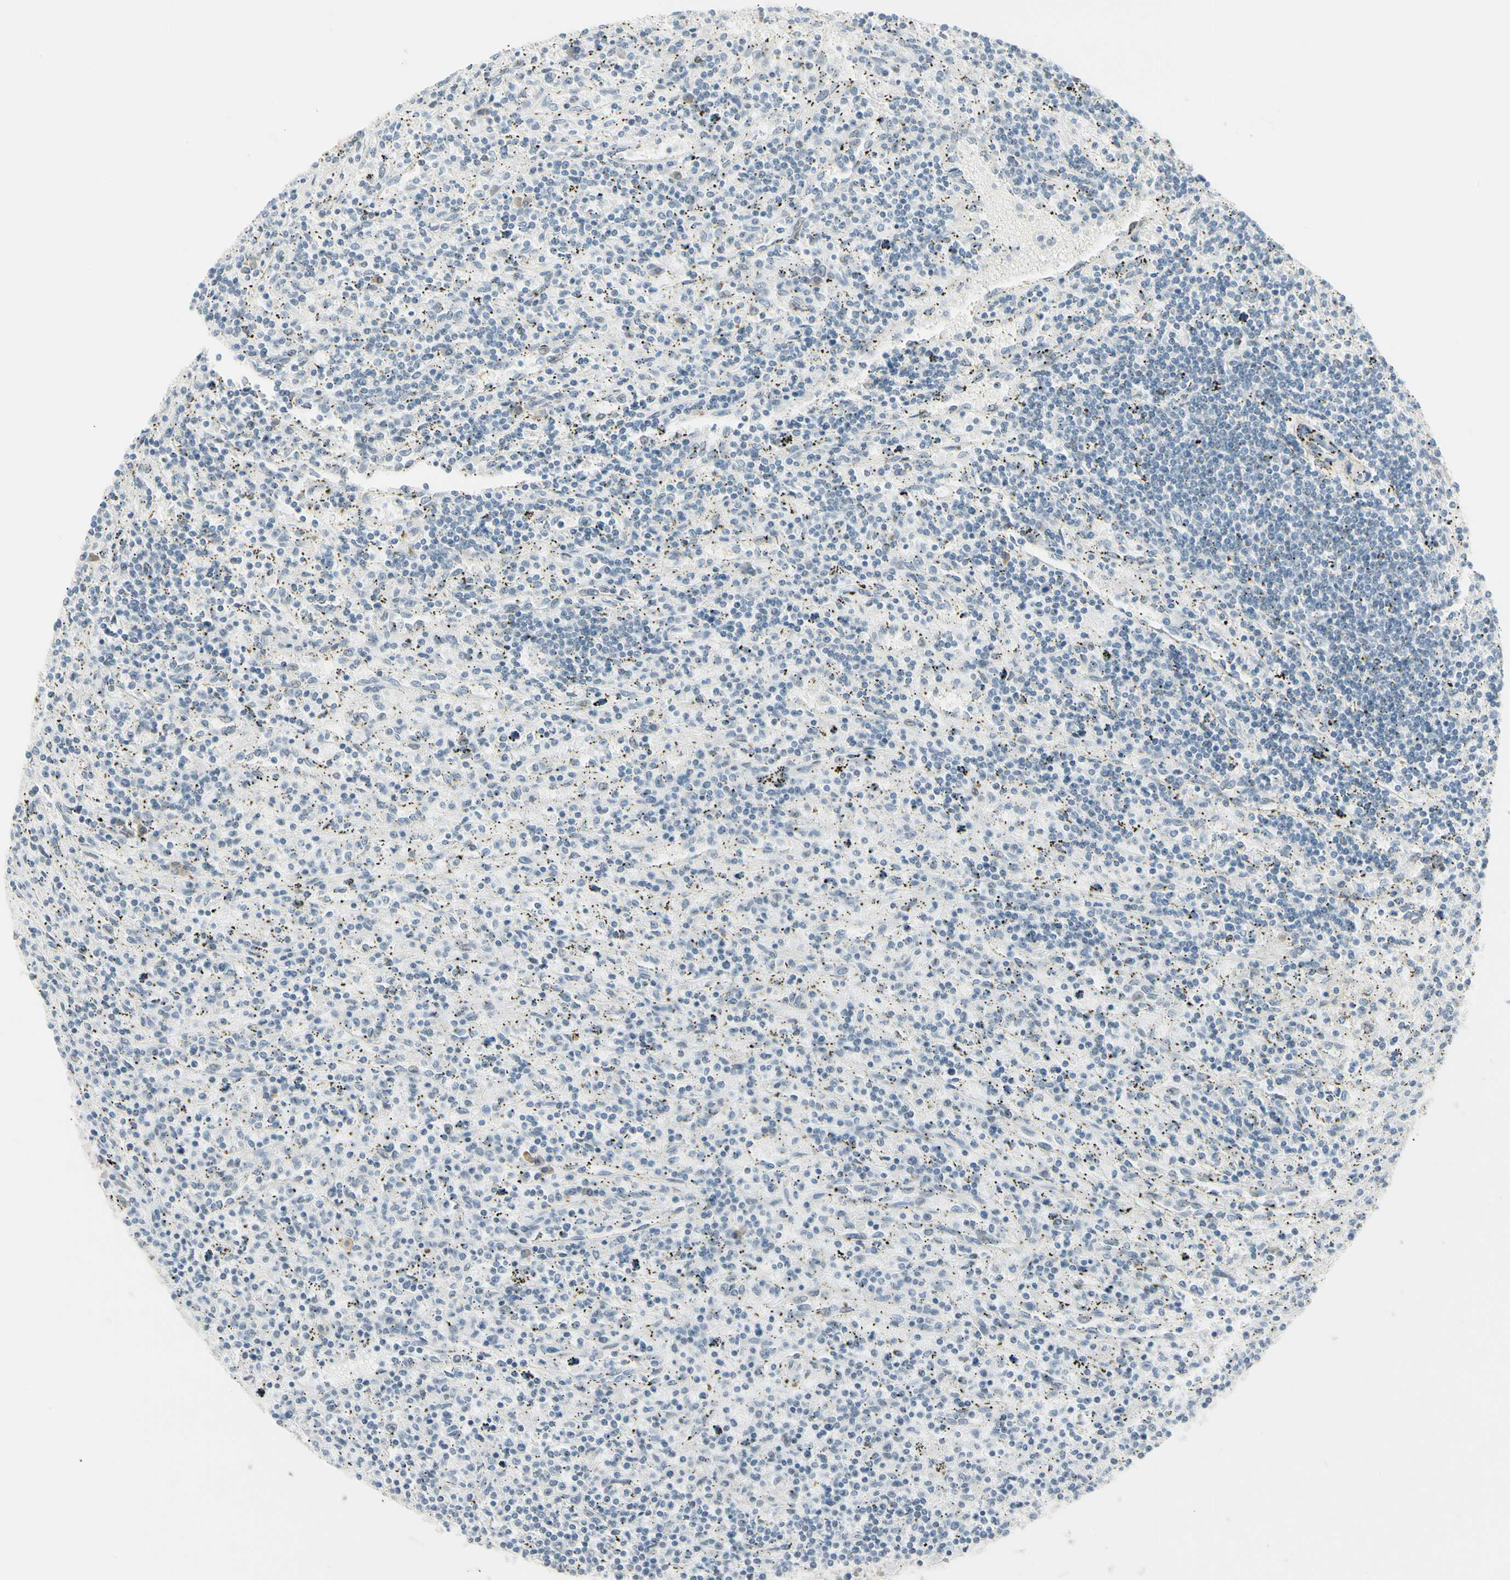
{"staining": {"intensity": "negative", "quantity": "none", "location": "none"}, "tissue": "lymphoma", "cell_type": "Tumor cells", "image_type": "cancer", "snomed": [{"axis": "morphology", "description": "Malignant lymphoma, non-Hodgkin's type, Low grade"}, {"axis": "topography", "description": "Spleen"}], "caption": "An immunohistochemistry micrograph of low-grade malignant lymphoma, non-Hodgkin's type is shown. There is no staining in tumor cells of low-grade malignant lymphoma, non-Hodgkin's type. (Immunohistochemistry (ihc), brightfield microscopy, high magnification).", "gene": "ASPN", "patient": {"sex": "male", "age": 76}}